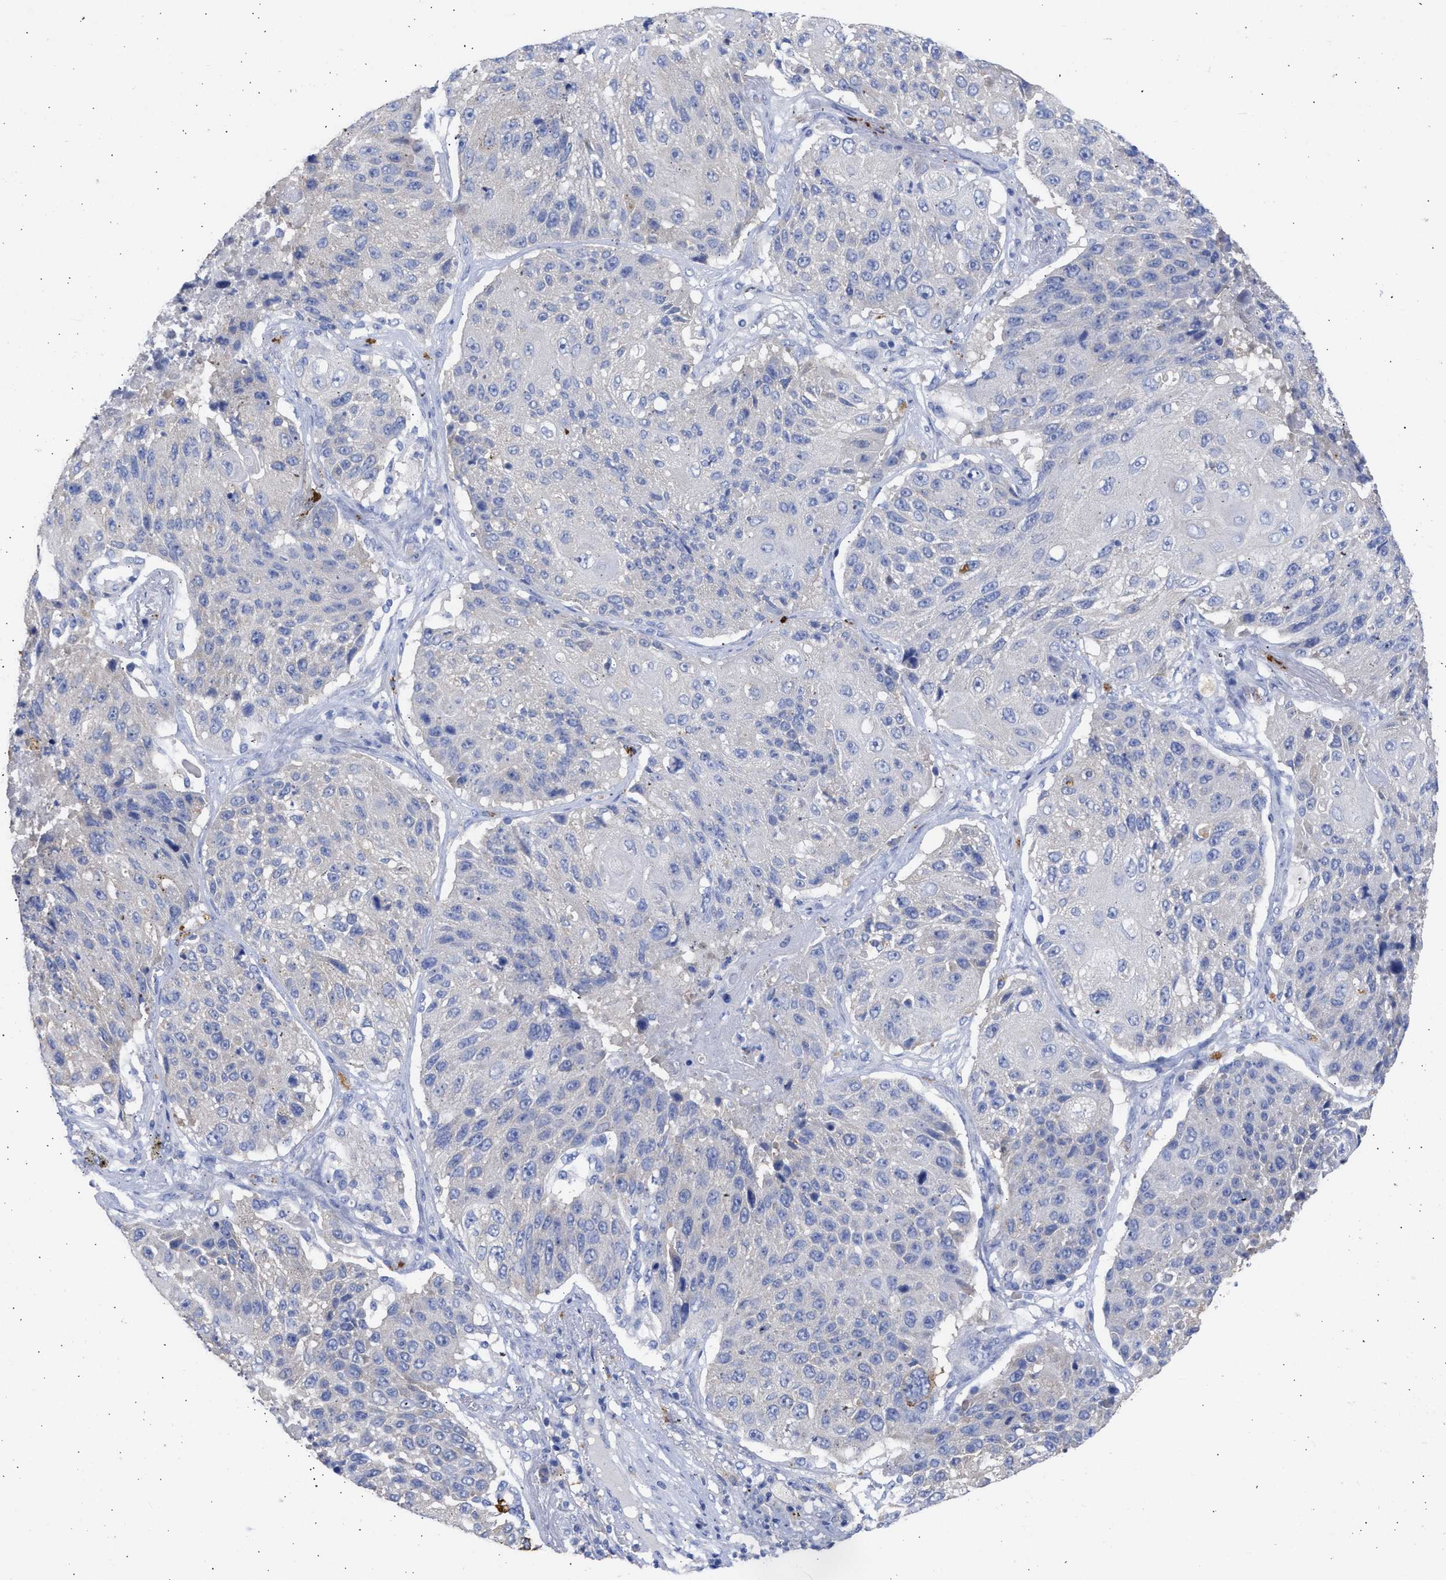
{"staining": {"intensity": "negative", "quantity": "none", "location": "none"}, "tissue": "lung cancer", "cell_type": "Tumor cells", "image_type": "cancer", "snomed": [{"axis": "morphology", "description": "Squamous cell carcinoma, NOS"}, {"axis": "topography", "description": "Lung"}], "caption": "The image shows no staining of tumor cells in lung cancer (squamous cell carcinoma). Brightfield microscopy of immunohistochemistry (IHC) stained with DAB (3,3'-diaminobenzidine) (brown) and hematoxylin (blue), captured at high magnification.", "gene": "RSPH1", "patient": {"sex": "male", "age": 61}}